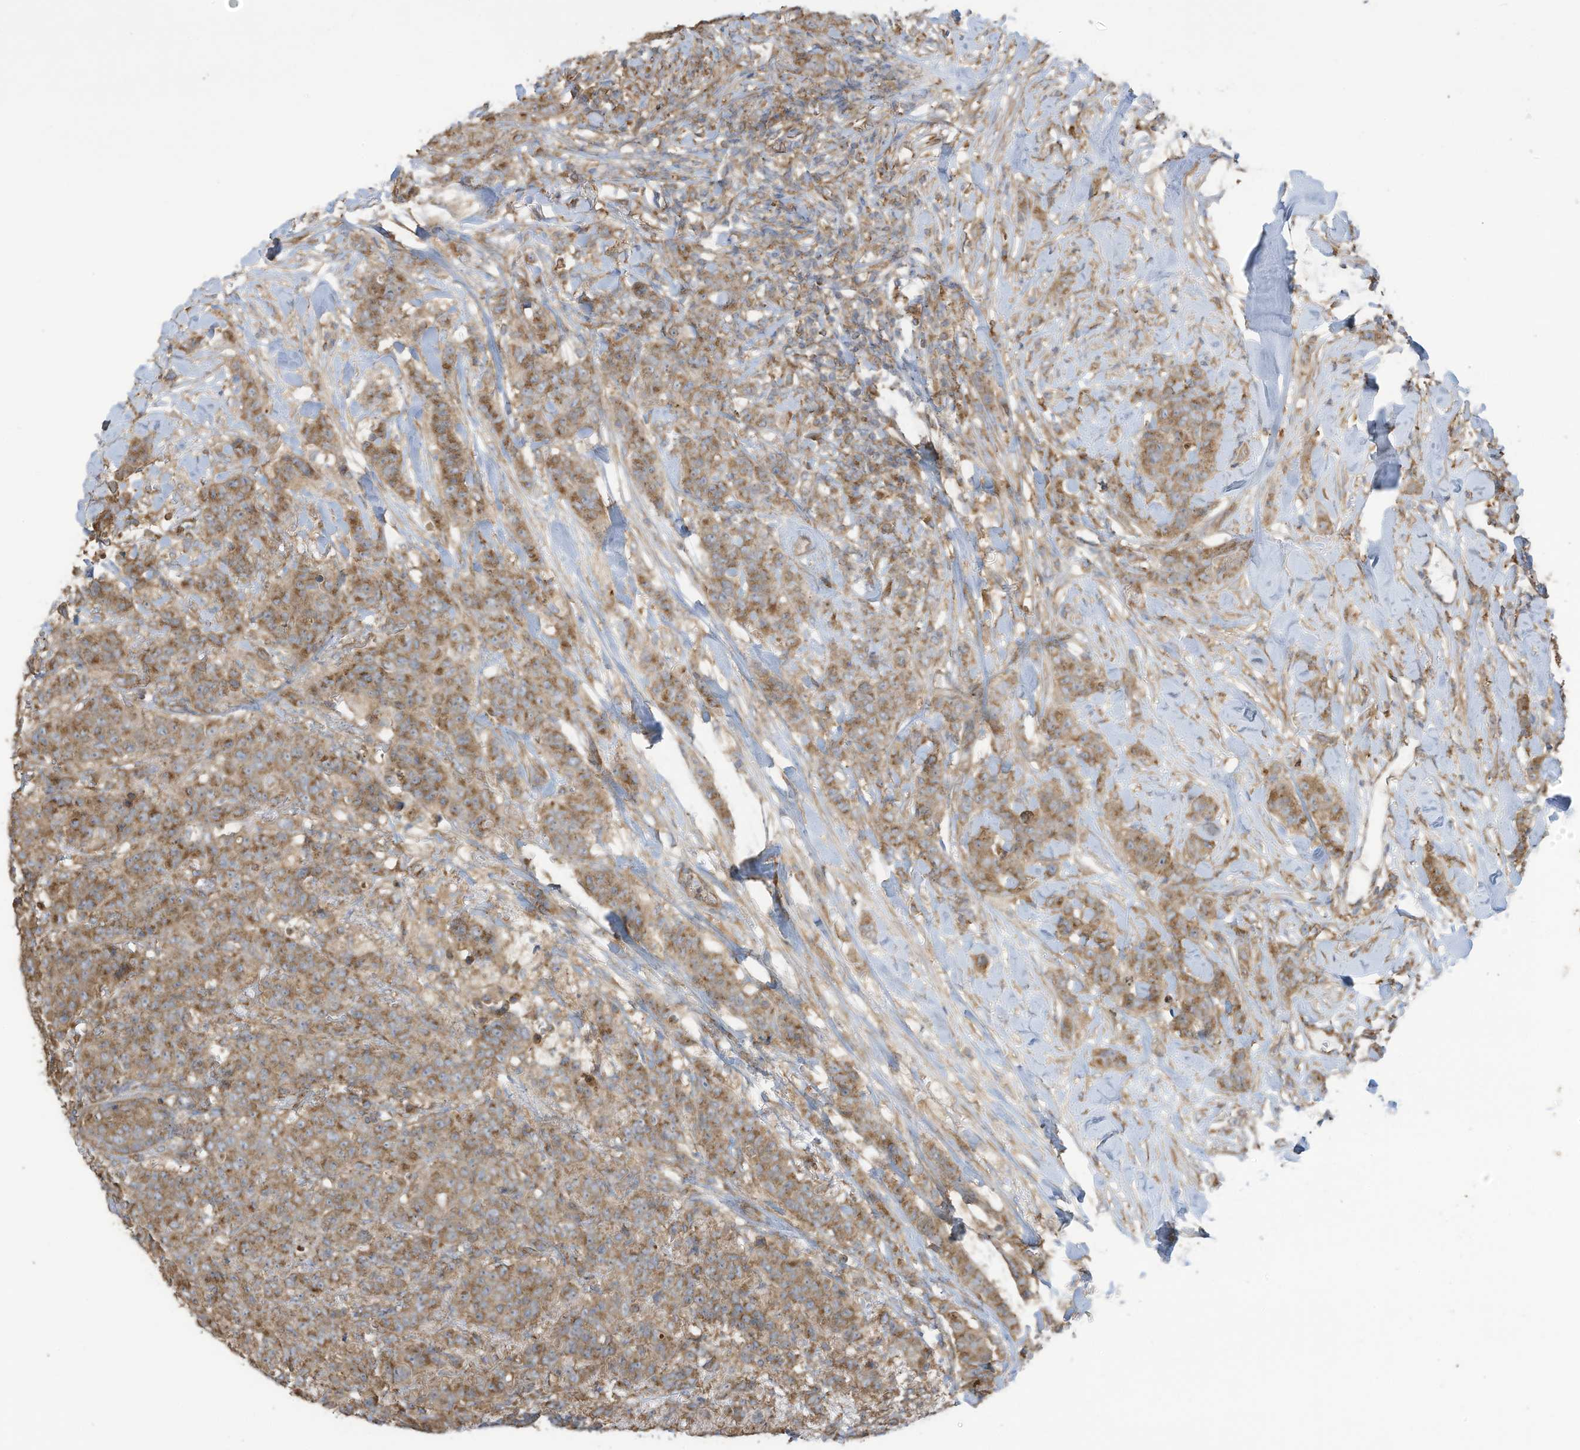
{"staining": {"intensity": "moderate", "quantity": ">75%", "location": "cytoplasmic/membranous"}, "tissue": "breast cancer", "cell_type": "Tumor cells", "image_type": "cancer", "snomed": [{"axis": "morphology", "description": "Duct carcinoma"}, {"axis": "topography", "description": "Breast"}], "caption": "Immunohistochemistry (IHC) (DAB (3,3'-diaminobenzidine)) staining of human breast invasive ductal carcinoma reveals moderate cytoplasmic/membranous protein expression in approximately >75% of tumor cells.", "gene": "CGAS", "patient": {"sex": "female", "age": 40}}